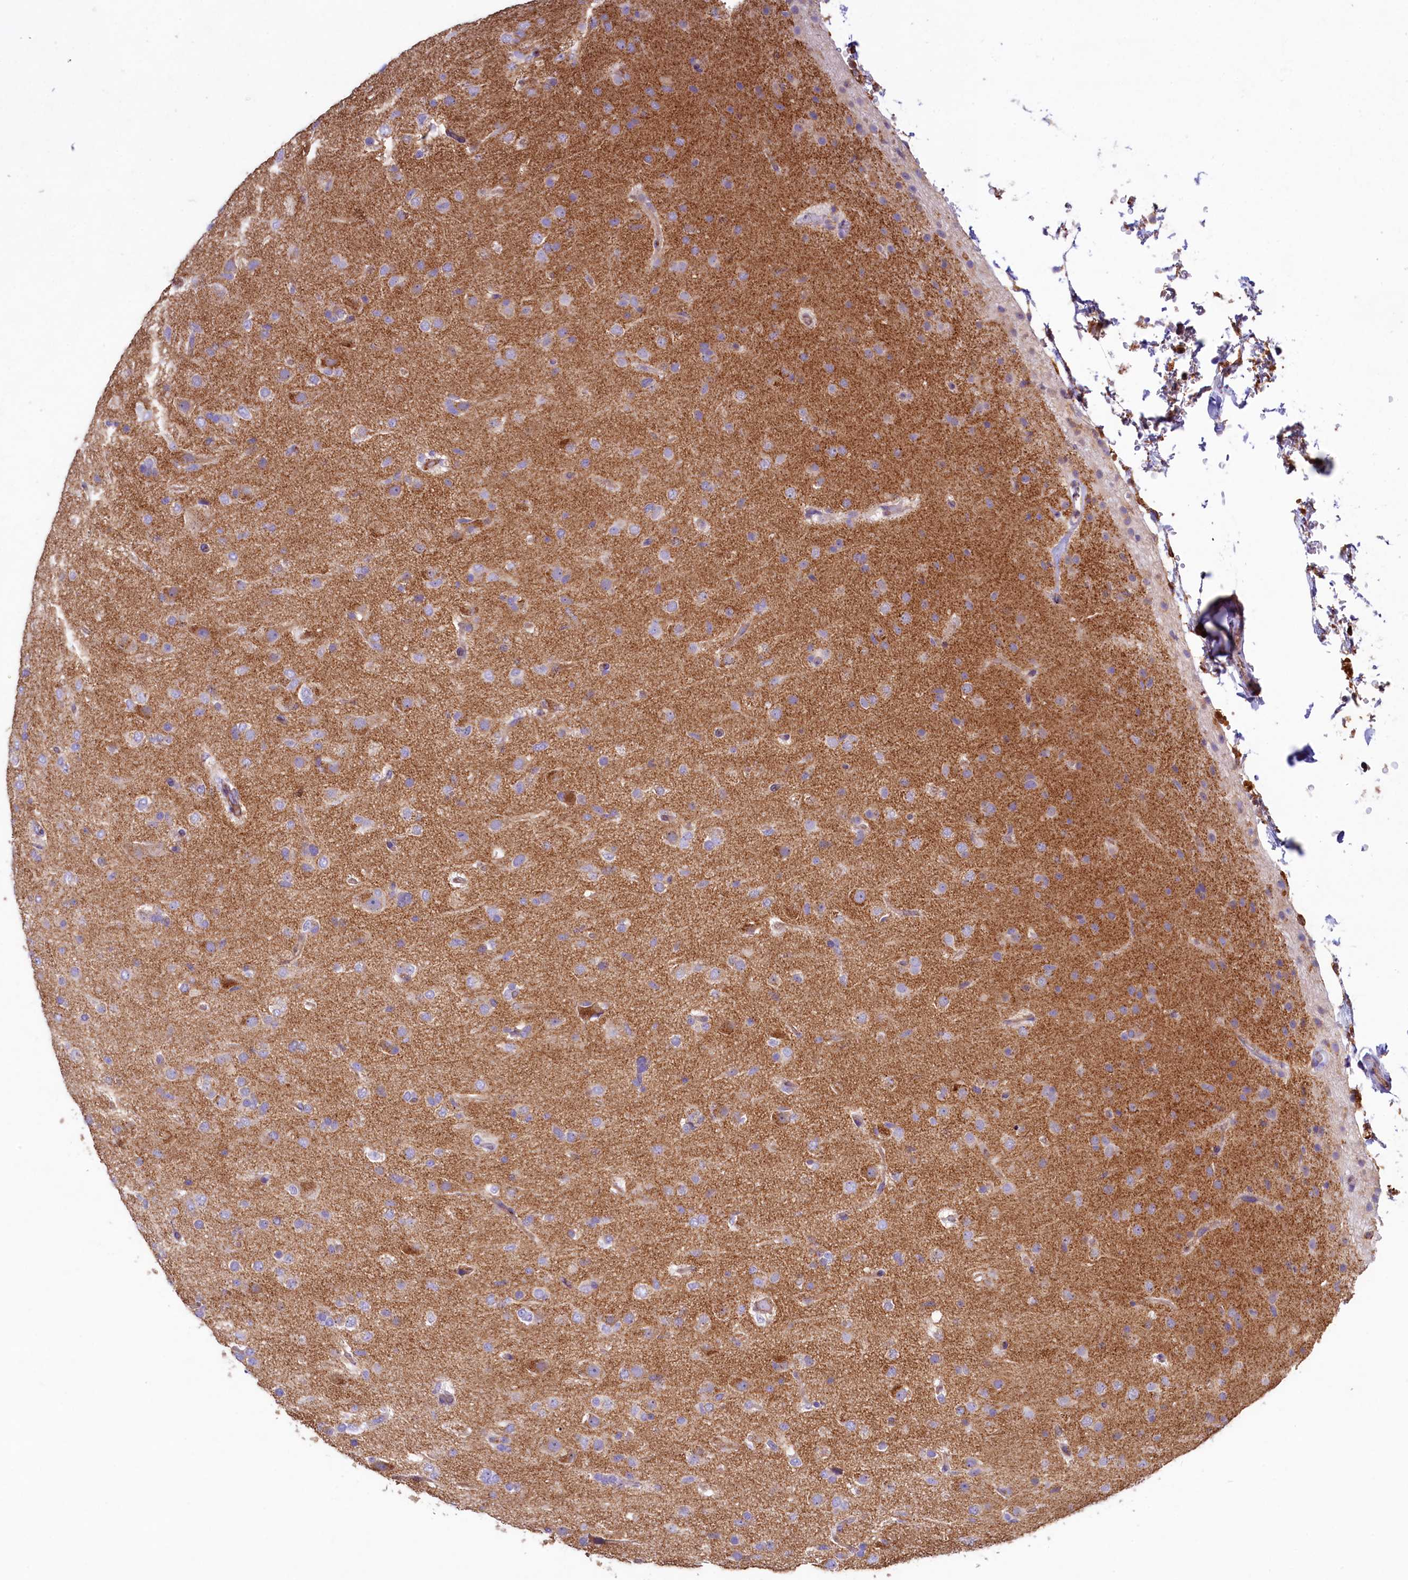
{"staining": {"intensity": "weak", "quantity": "<25%", "location": "cytoplasmic/membranous"}, "tissue": "glioma", "cell_type": "Tumor cells", "image_type": "cancer", "snomed": [{"axis": "morphology", "description": "Glioma, malignant, Low grade"}, {"axis": "topography", "description": "Brain"}], "caption": "Immunohistochemical staining of glioma demonstrates no significant expression in tumor cells.", "gene": "GPR21", "patient": {"sex": "male", "age": 65}}